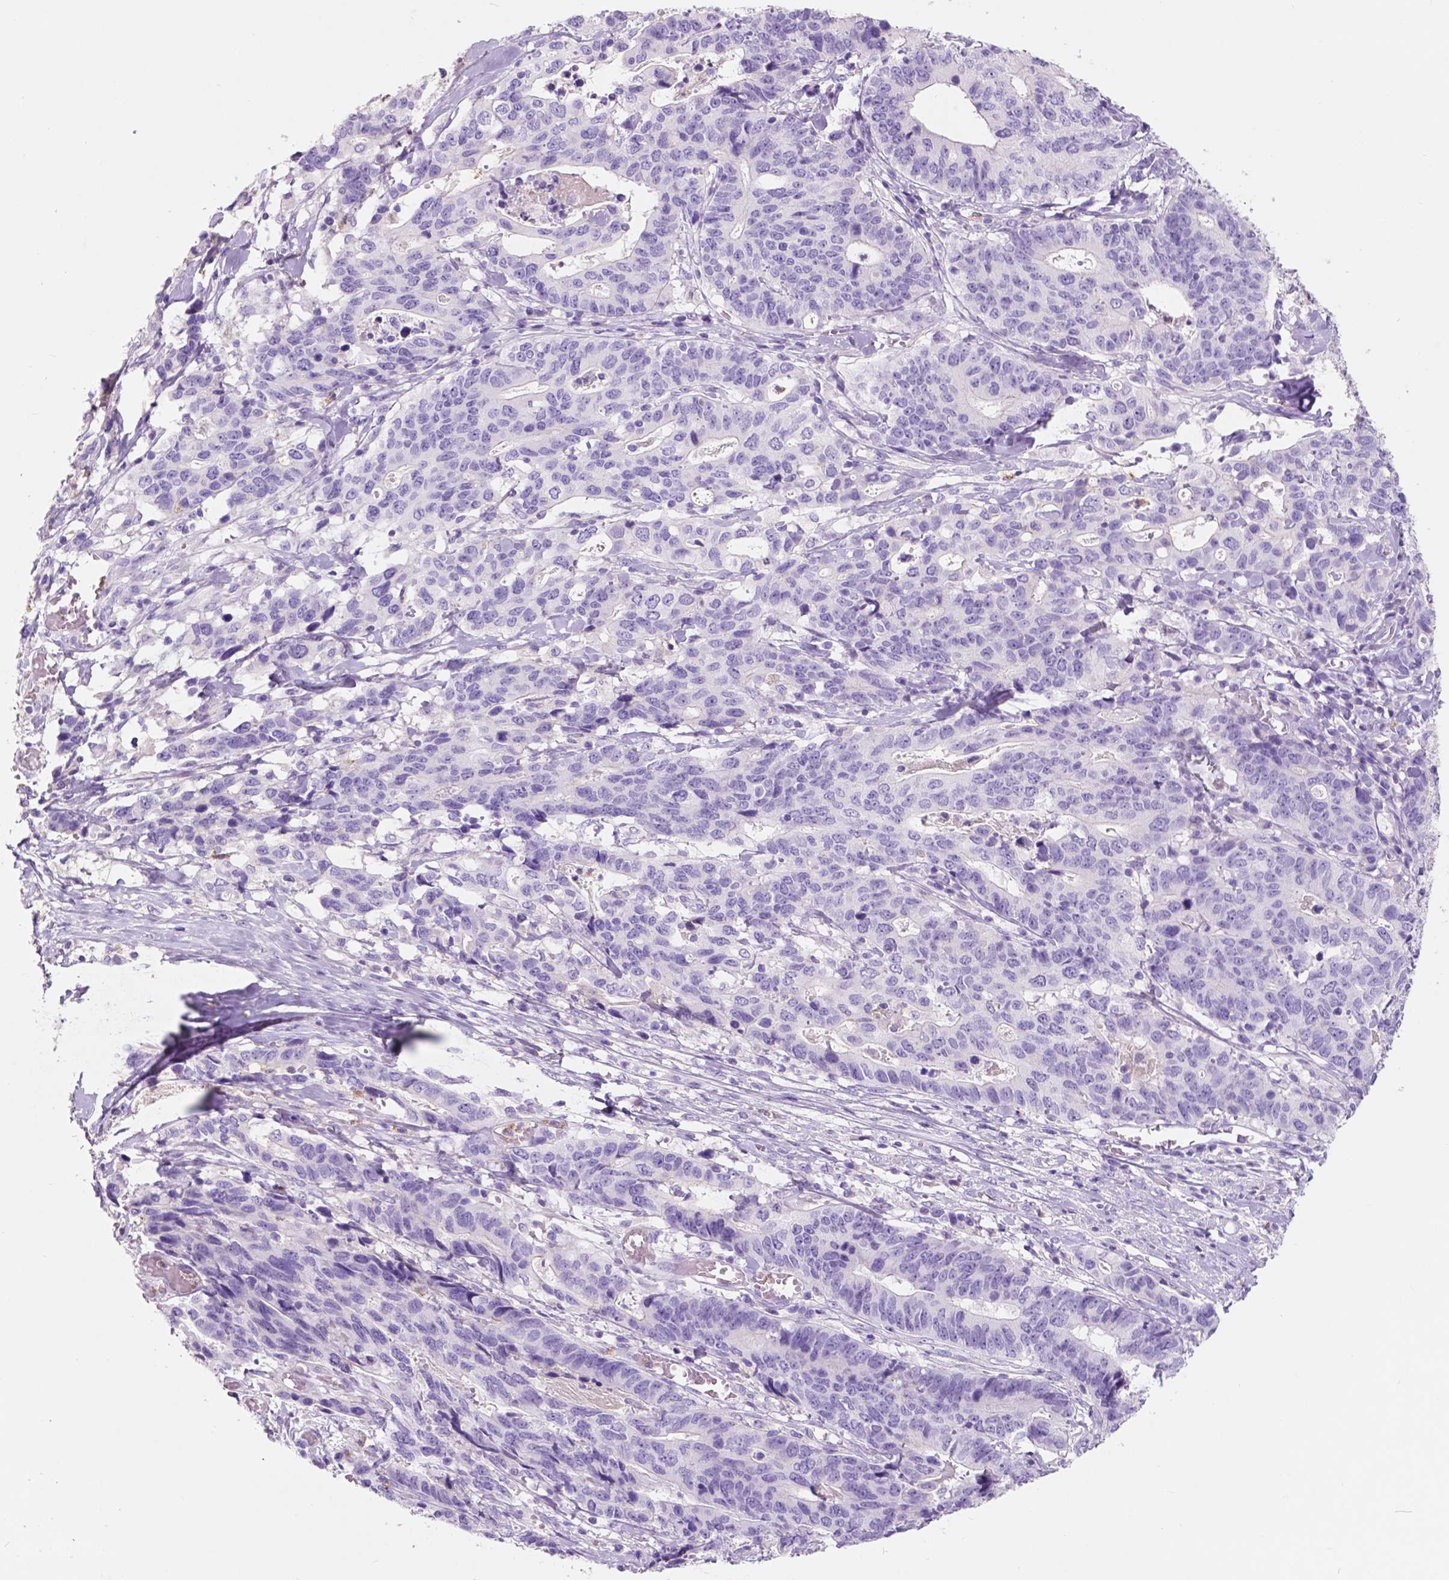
{"staining": {"intensity": "negative", "quantity": "none", "location": "none"}, "tissue": "stomach cancer", "cell_type": "Tumor cells", "image_type": "cancer", "snomed": [{"axis": "morphology", "description": "Adenocarcinoma, NOS"}, {"axis": "topography", "description": "Stomach, upper"}], "caption": "An immunohistochemistry histopathology image of stomach cancer is shown. There is no staining in tumor cells of stomach cancer.", "gene": "CUZD1", "patient": {"sex": "female", "age": 67}}